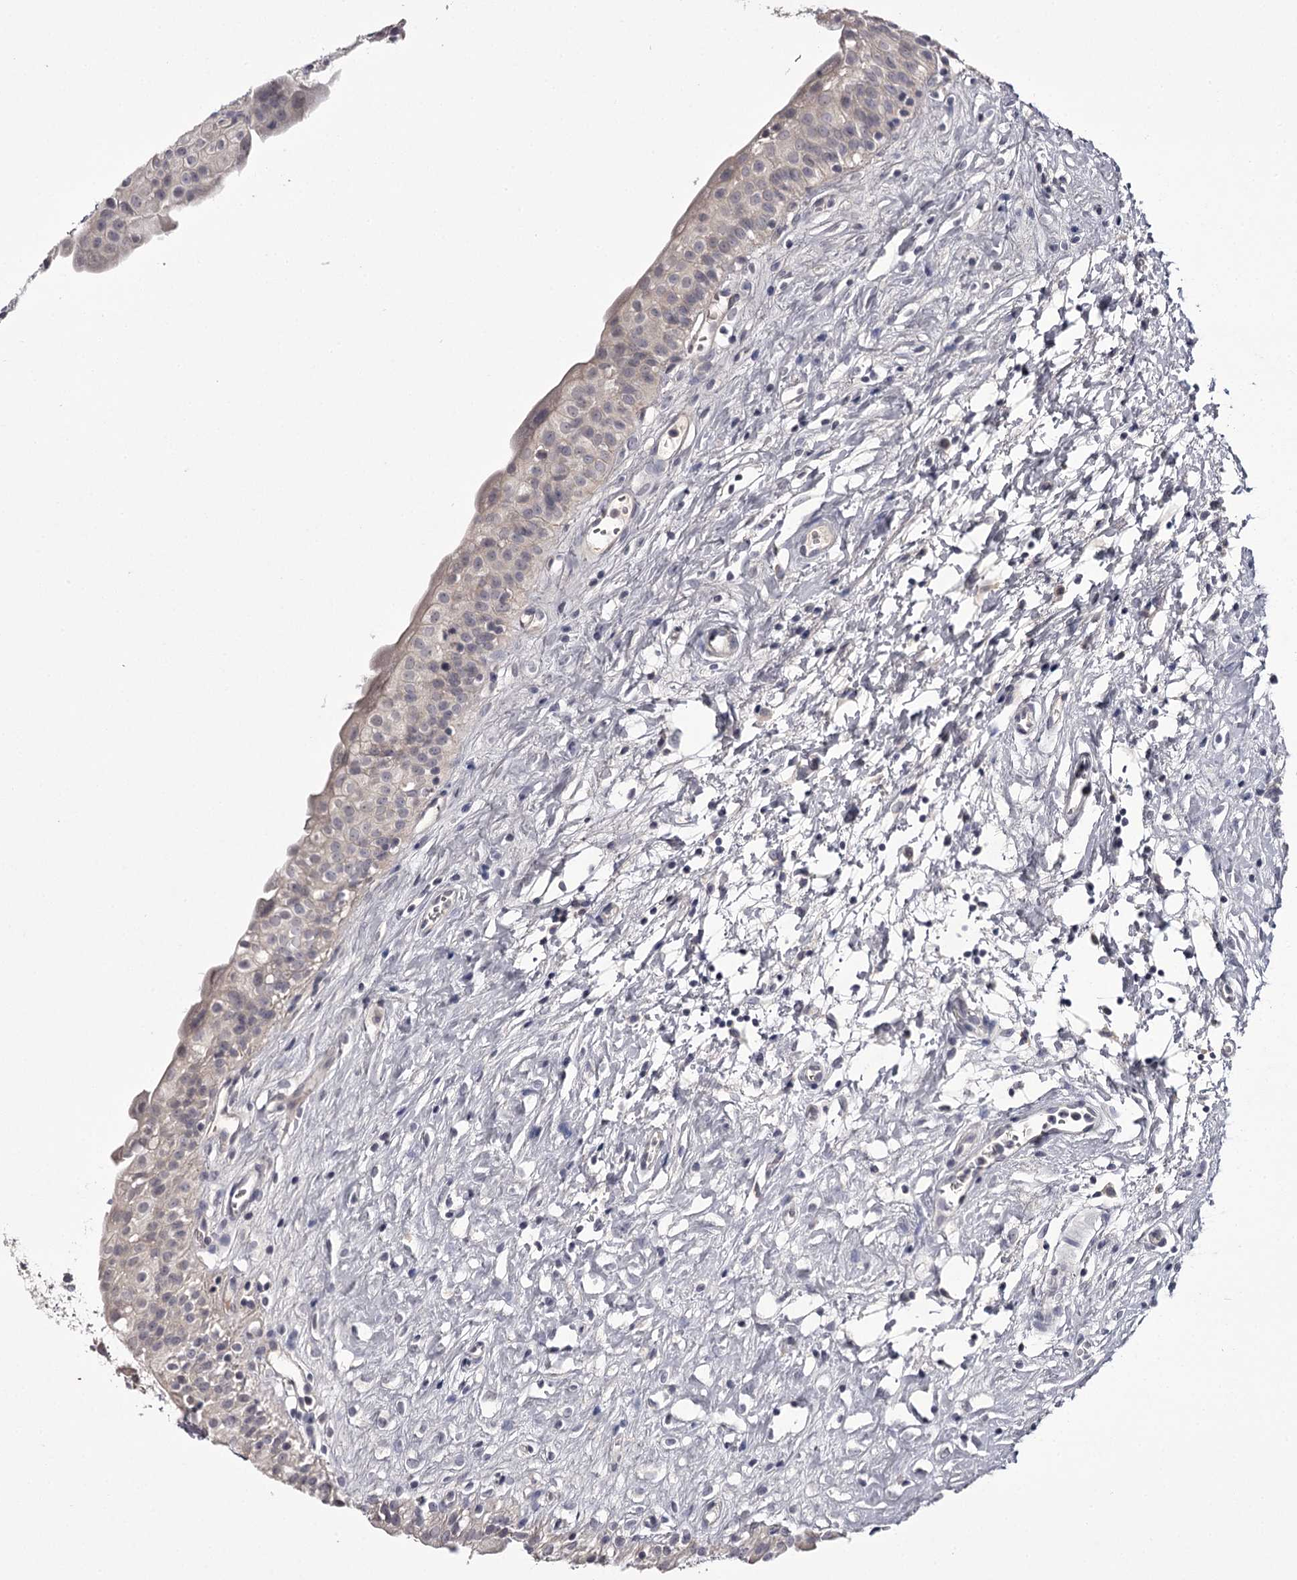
{"staining": {"intensity": "negative", "quantity": "none", "location": "none"}, "tissue": "urinary bladder", "cell_type": "Urothelial cells", "image_type": "normal", "snomed": [{"axis": "morphology", "description": "Normal tissue, NOS"}, {"axis": "topography", "description": "Urinary bladder"}], "caption": "Immunohistochemistry photomicrograph of benign urinary bladder stained for a protein (brown), which reveals no staining in urothelial cells. (Stains: DAB IHC with hematoxylin counter stain, Microscopy: brightfield microscopy at high magnification).", "gene": "PRM2", "patient": {"sex": "male", "age": 51}}